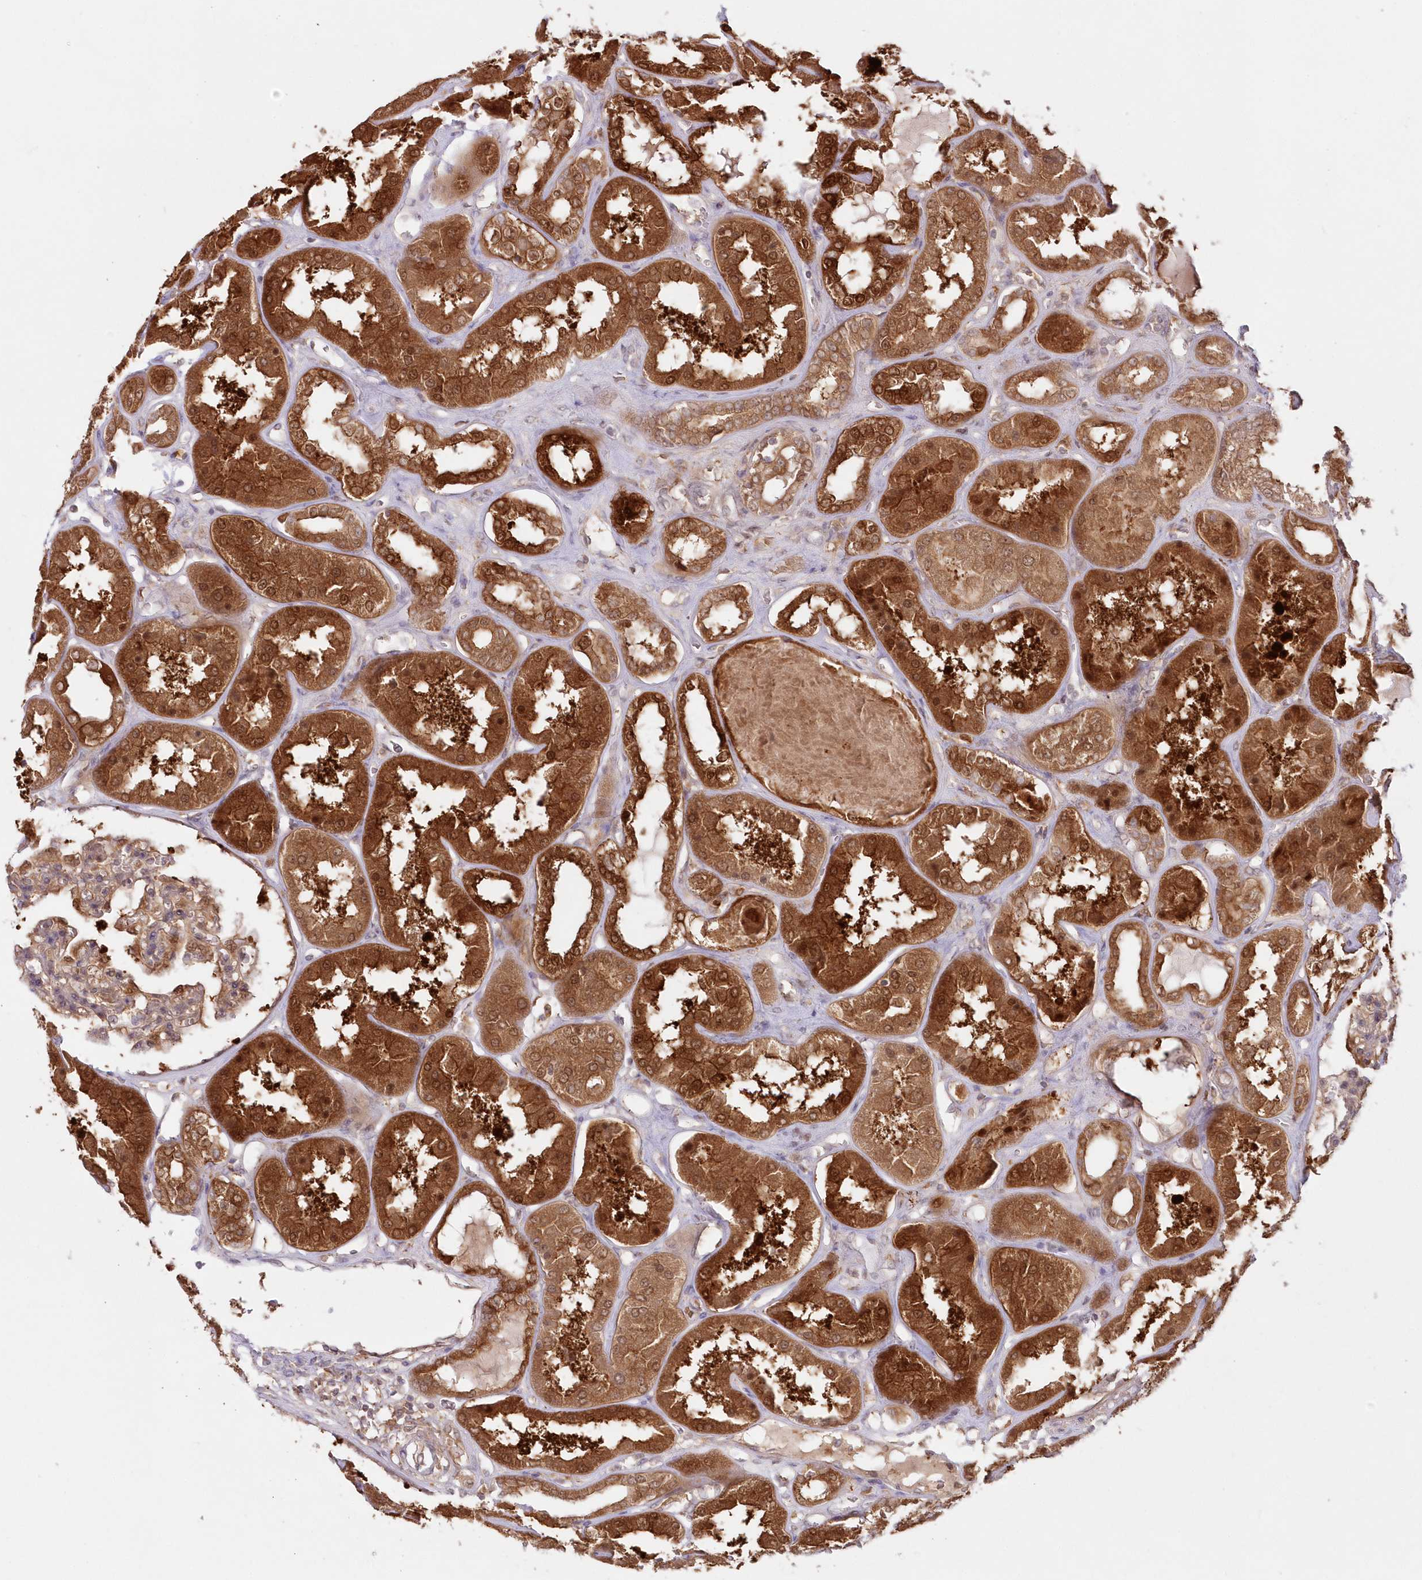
{"staining": {"intensity": "moderate", "quantity": ">75%", "location": "cytoplasmic/membranous,nuclear"}, "tissue": "kidney", "cell_type": "Cells in glomeruli", "image_type": "normal", "snomed": [{"axis": "morphology", "description": "Normal tissue, NOS"}, {"axis": "topography", "description": "Kidney"}], "caption": "A histopathology image showing moderate cytoplasmic/membranous,nuclear staining in about >75% of cells in glomeruli in unremarkable kidney, as visualized by brown immunohistochemical staining.", "gene": "GBE1", "patient": {"sex": "female", "age": 56}}